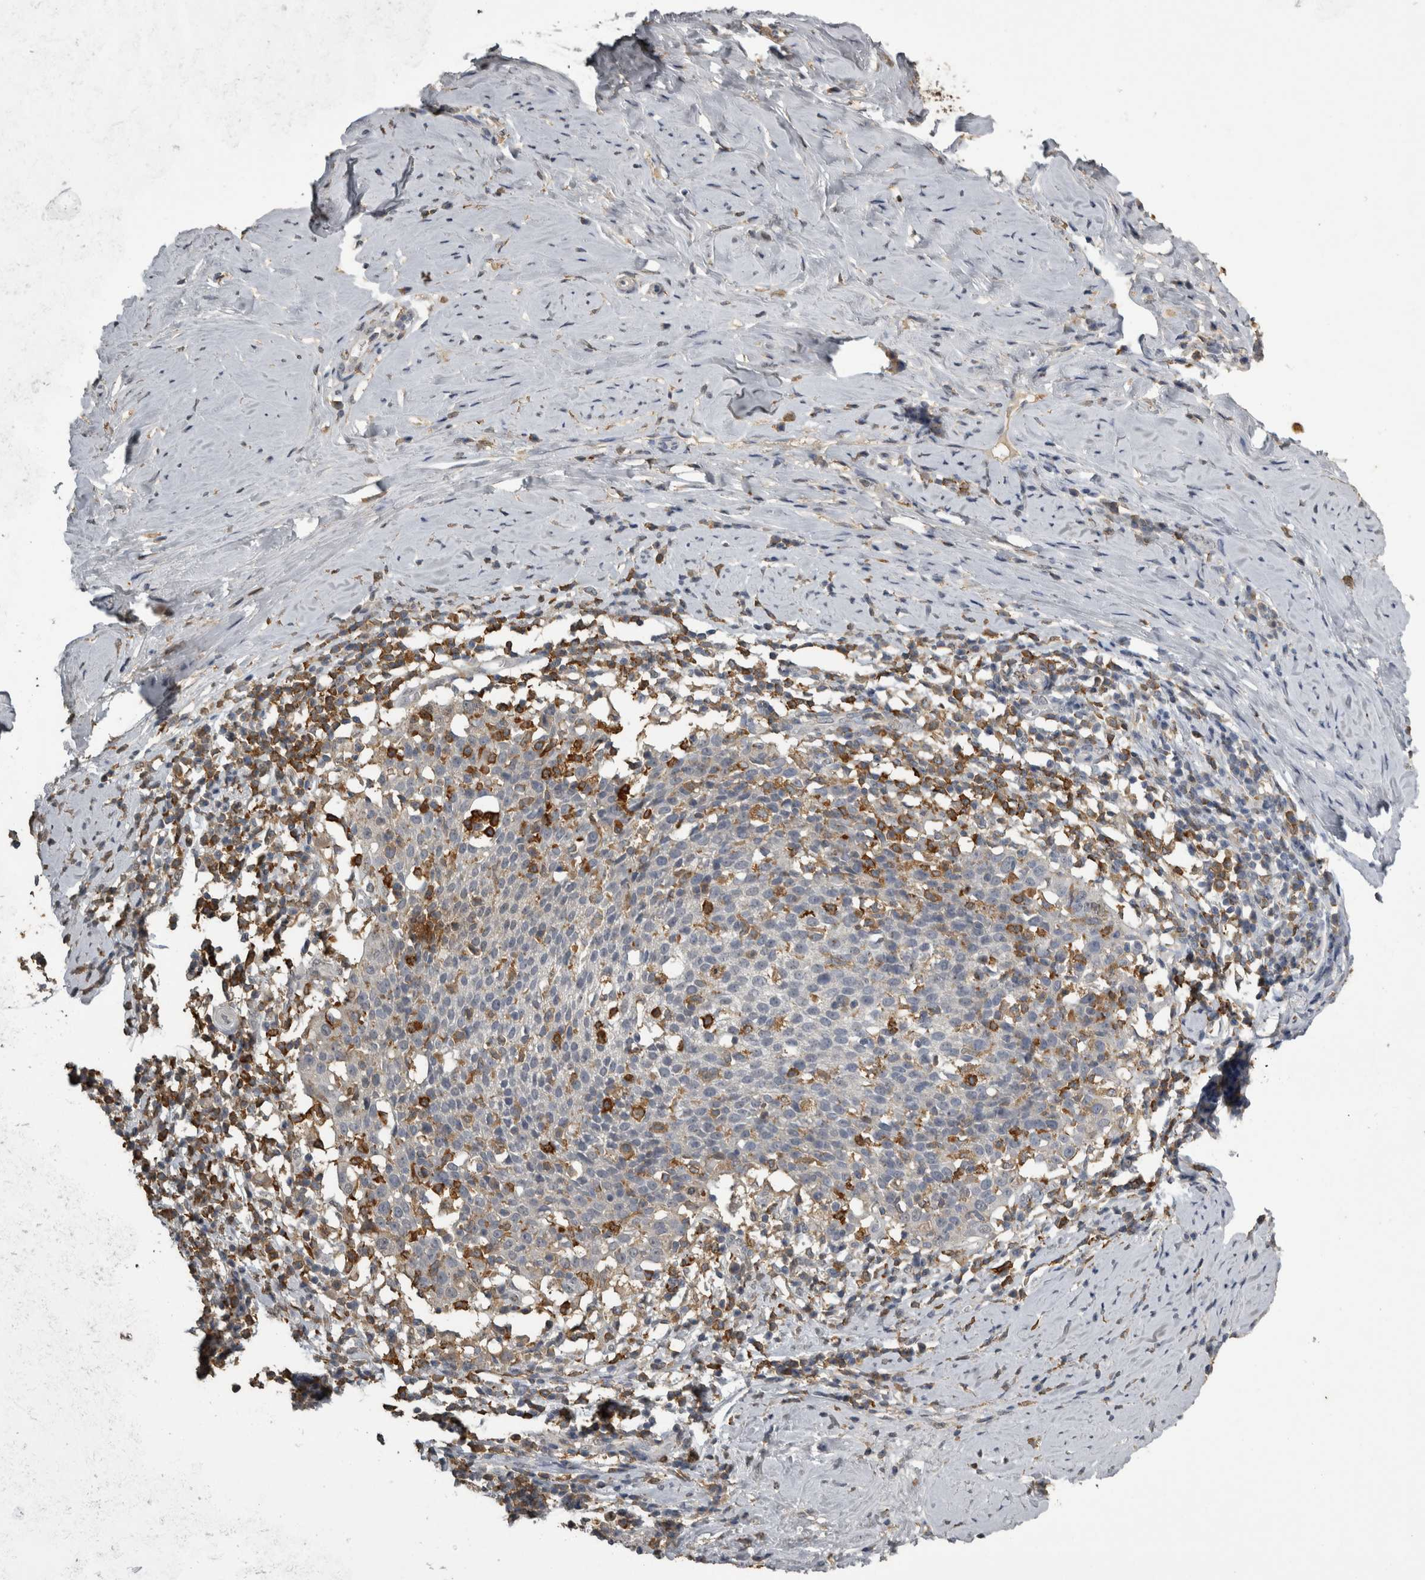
{"staining": {"intensity": "negative", "quantity": "none", "location": "none"}, "tissue": "cervical cancer", "cell_type": "Tumor cells", "image_type": "cancer", "snomed": [{"axis": "morphology", "description": "Squamous cell carcinoma, NOS"}, {"axis": "topography", "description": "Cervix"}], "caption": "This is an immunohistochemistry micrograph of cervical cancer (squamous cell carcinoma). There is no staining in tumor cells.", "gene": "PIK3AP1", "patient": {"sex": "female", "age": 51}}